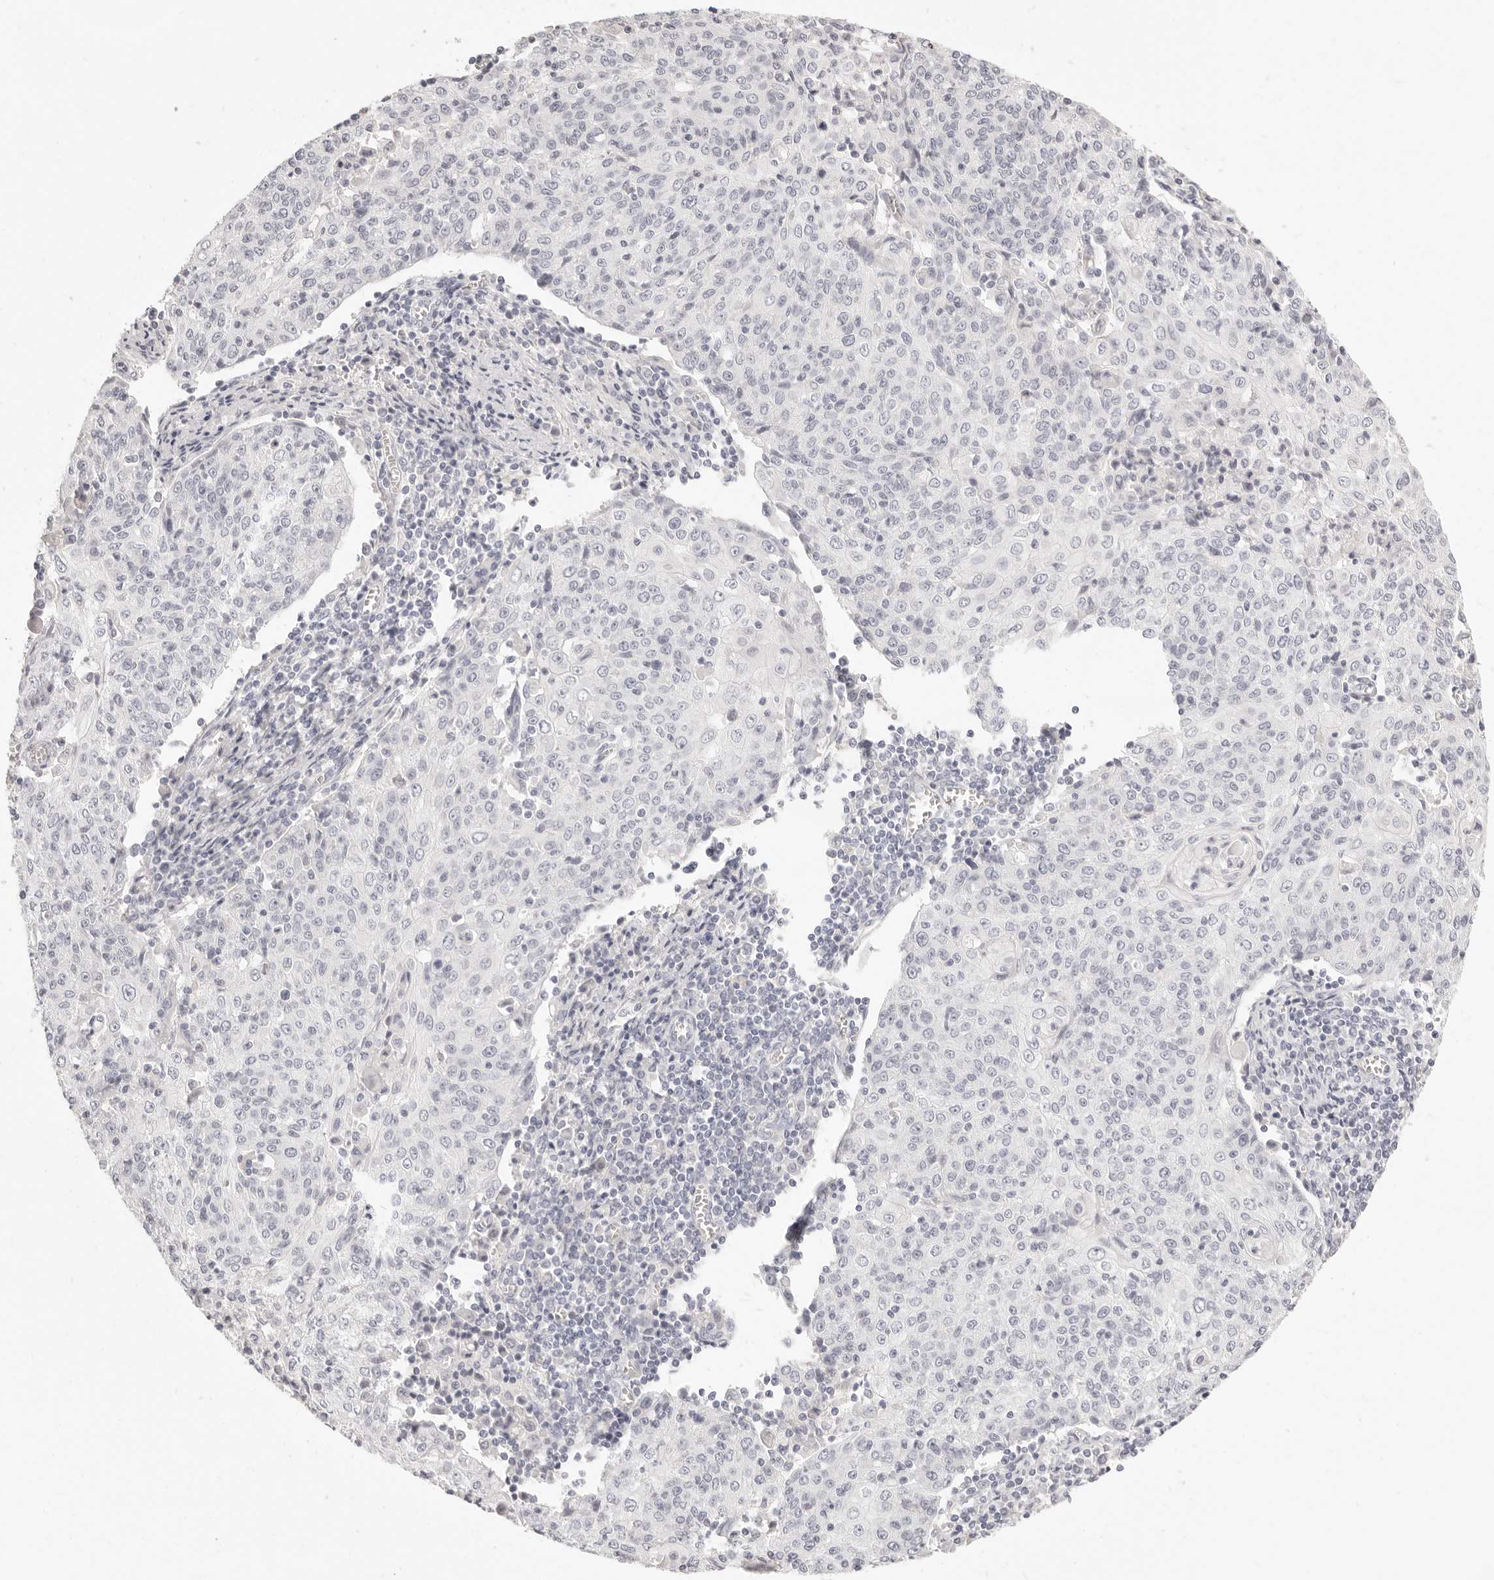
{"staining": {"intensity": "negative", "quantity": "none", "location": "none"}, "tissue": "cervical cancer", "cell_type": "Tumor cells", "image_type": "cancer", "snomed": [{"axis": "morphology", "description": "Squamous cell carcinoma, NOS"}, {"axis": "topography", "description": "Cervix"}], "caption": "High power microscopy histopathology image of an immunohistochemistry histopathology image of cervical cancer (squamous cell carcinoma), revealing no significant staining in tumor cells.", "gene": "FABP1", "patient": {"sex": "female", "age": 48}}